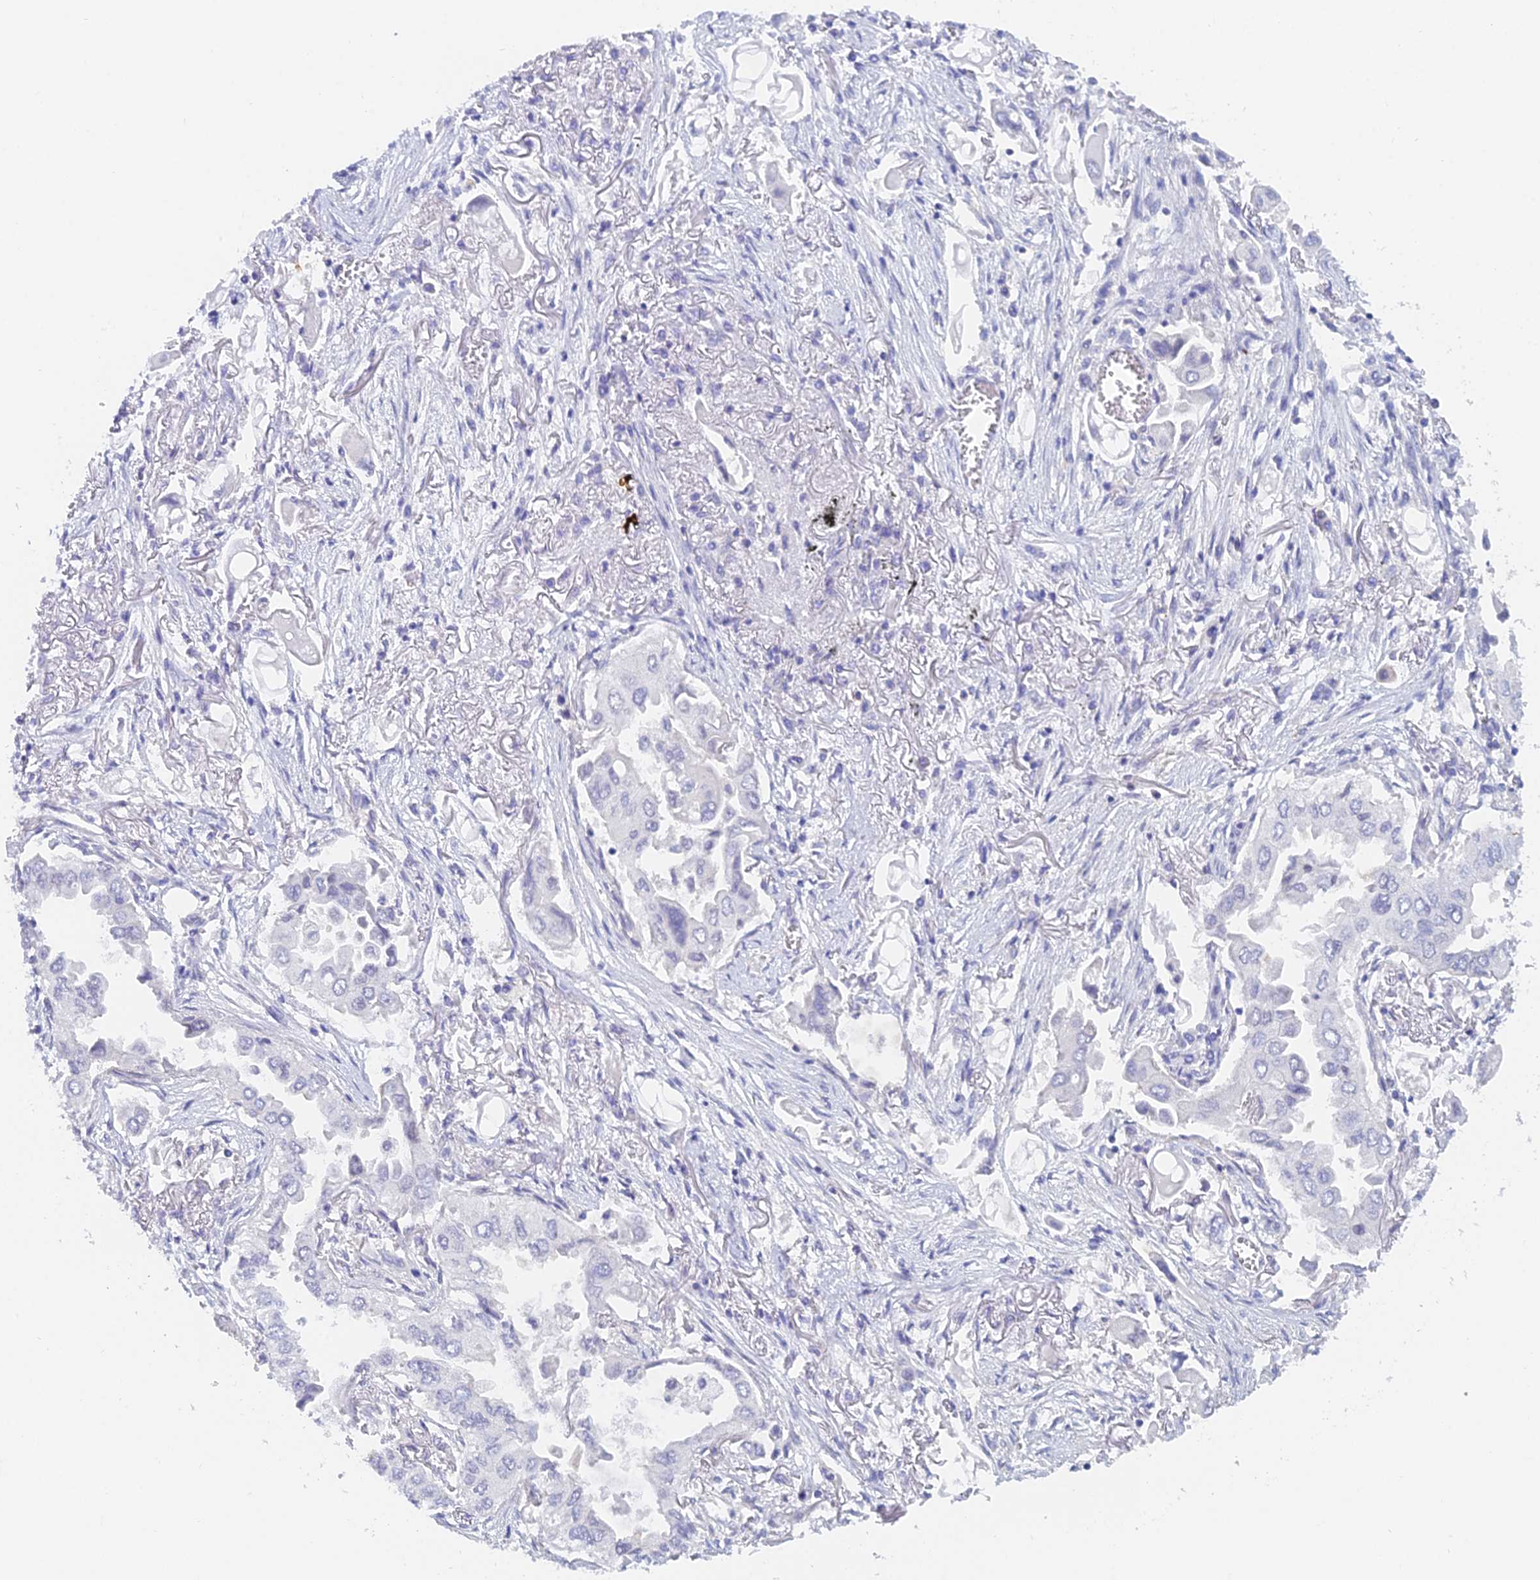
{"staining": {"intensity": "negative", "quantity": "none", "location": "none"}, "tissue": "lung cancer", "cell_type": "Tumor cells", "image_type": "cancer", "snomed": [{"axis": "morphology", "description": "Adenocarcinoma, NOS"}, {"axis": "topography", "description": "Lung"}], "caption": "The immunohistochemistry micrograph has no significant positivity in tumor cells of lung cancer (adenocarcinoma) tissue.", "gene": "MCM2", "patient": {"sex": "female", "age": 76}}